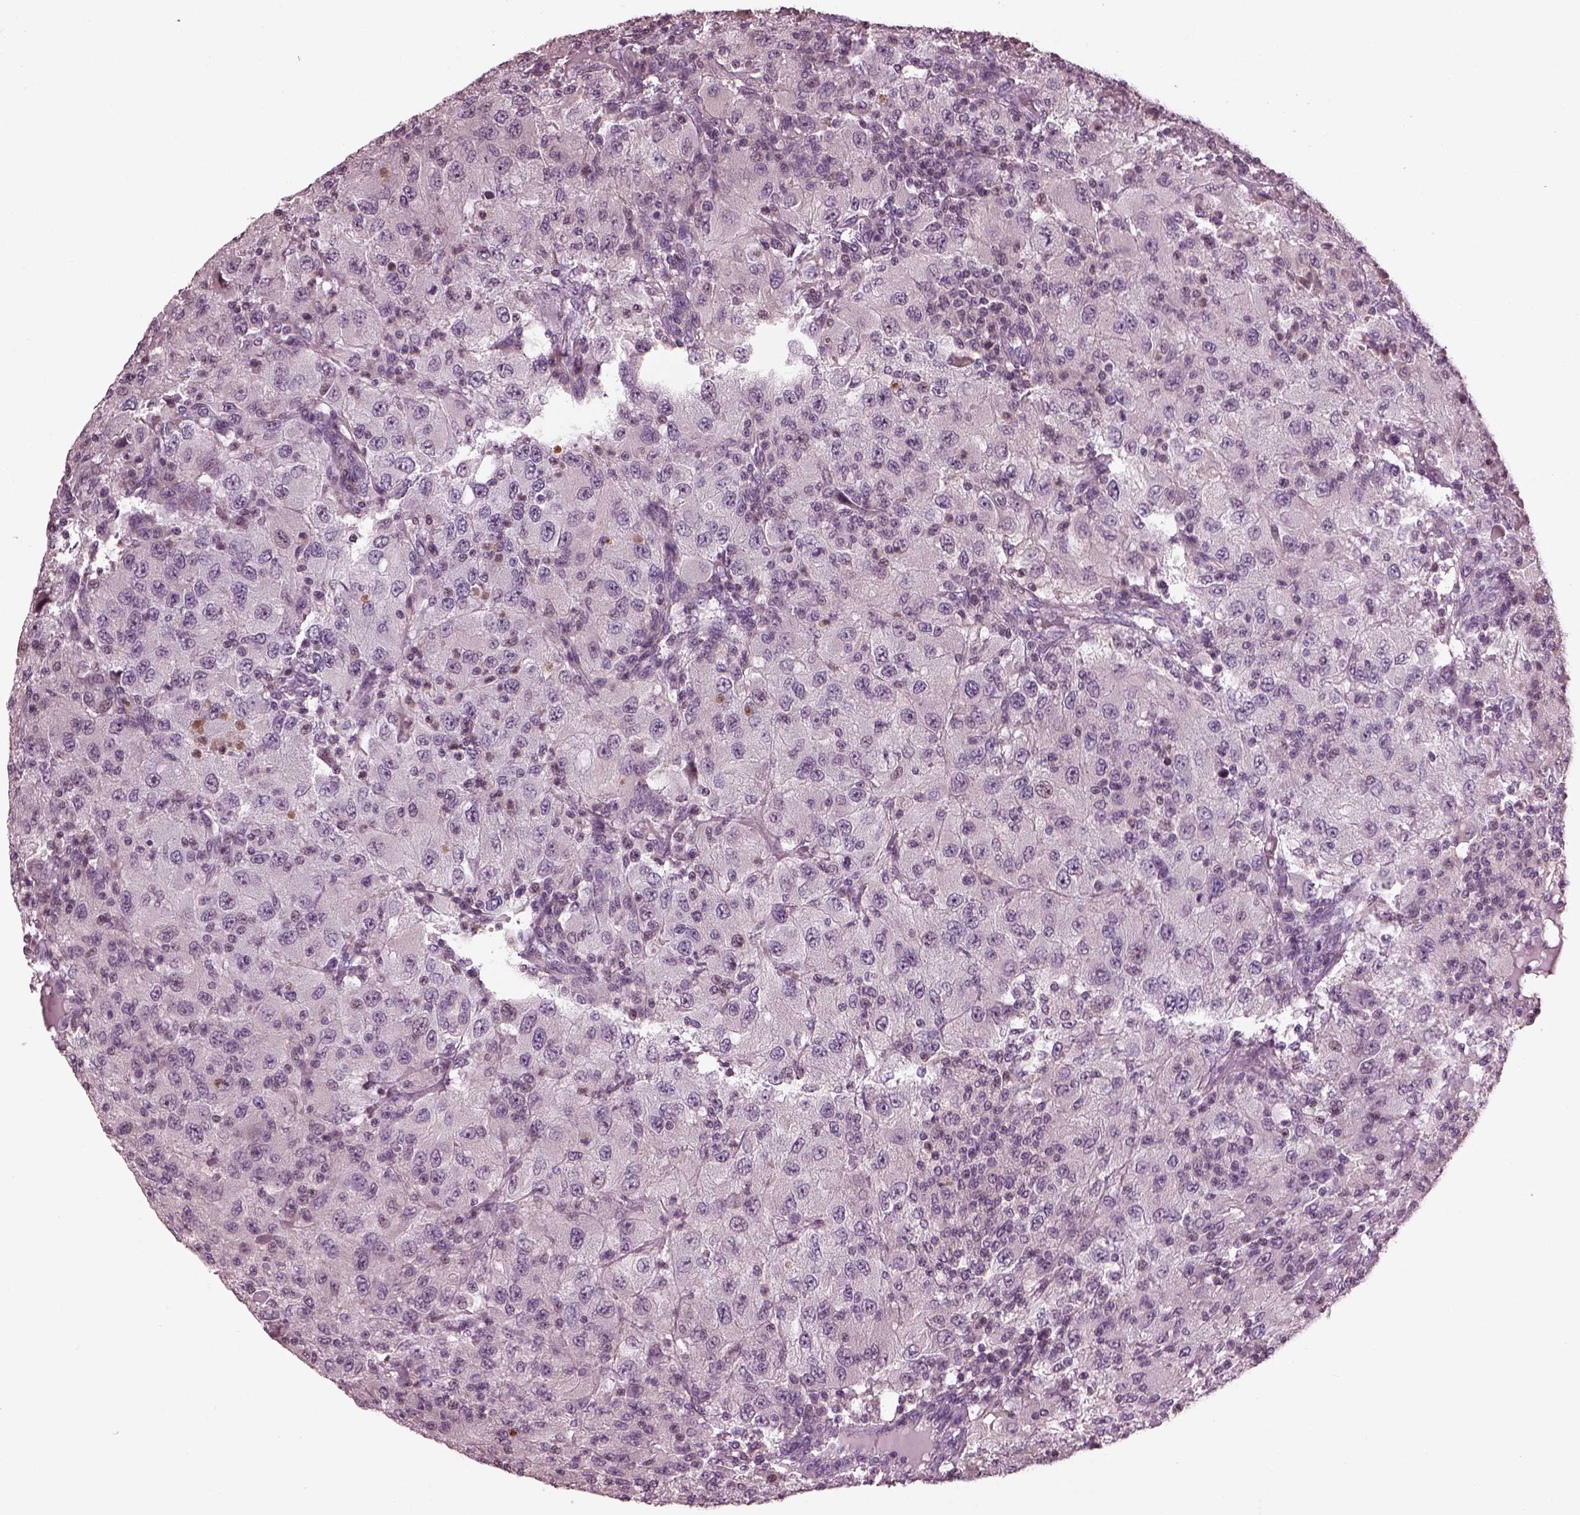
{"staining": {"intensity": "negative", "quantity": "none", "location": "none"}, "tissue": "renal cancer", "cell_type": "Tumor cells", "image_type": "cancer", "snomed": [{"axis": "morphology", "description": "Adenocarcinoma, NOS"}, {"axis": "topography", "description": "Kidney"}], "caption": "Renal adenocarcinoma was stained to show a protein in brown. There is no significant positivity in tumor cells.", "gene": "BFSP1", "patient": {"sex": "female", "age": 67}}